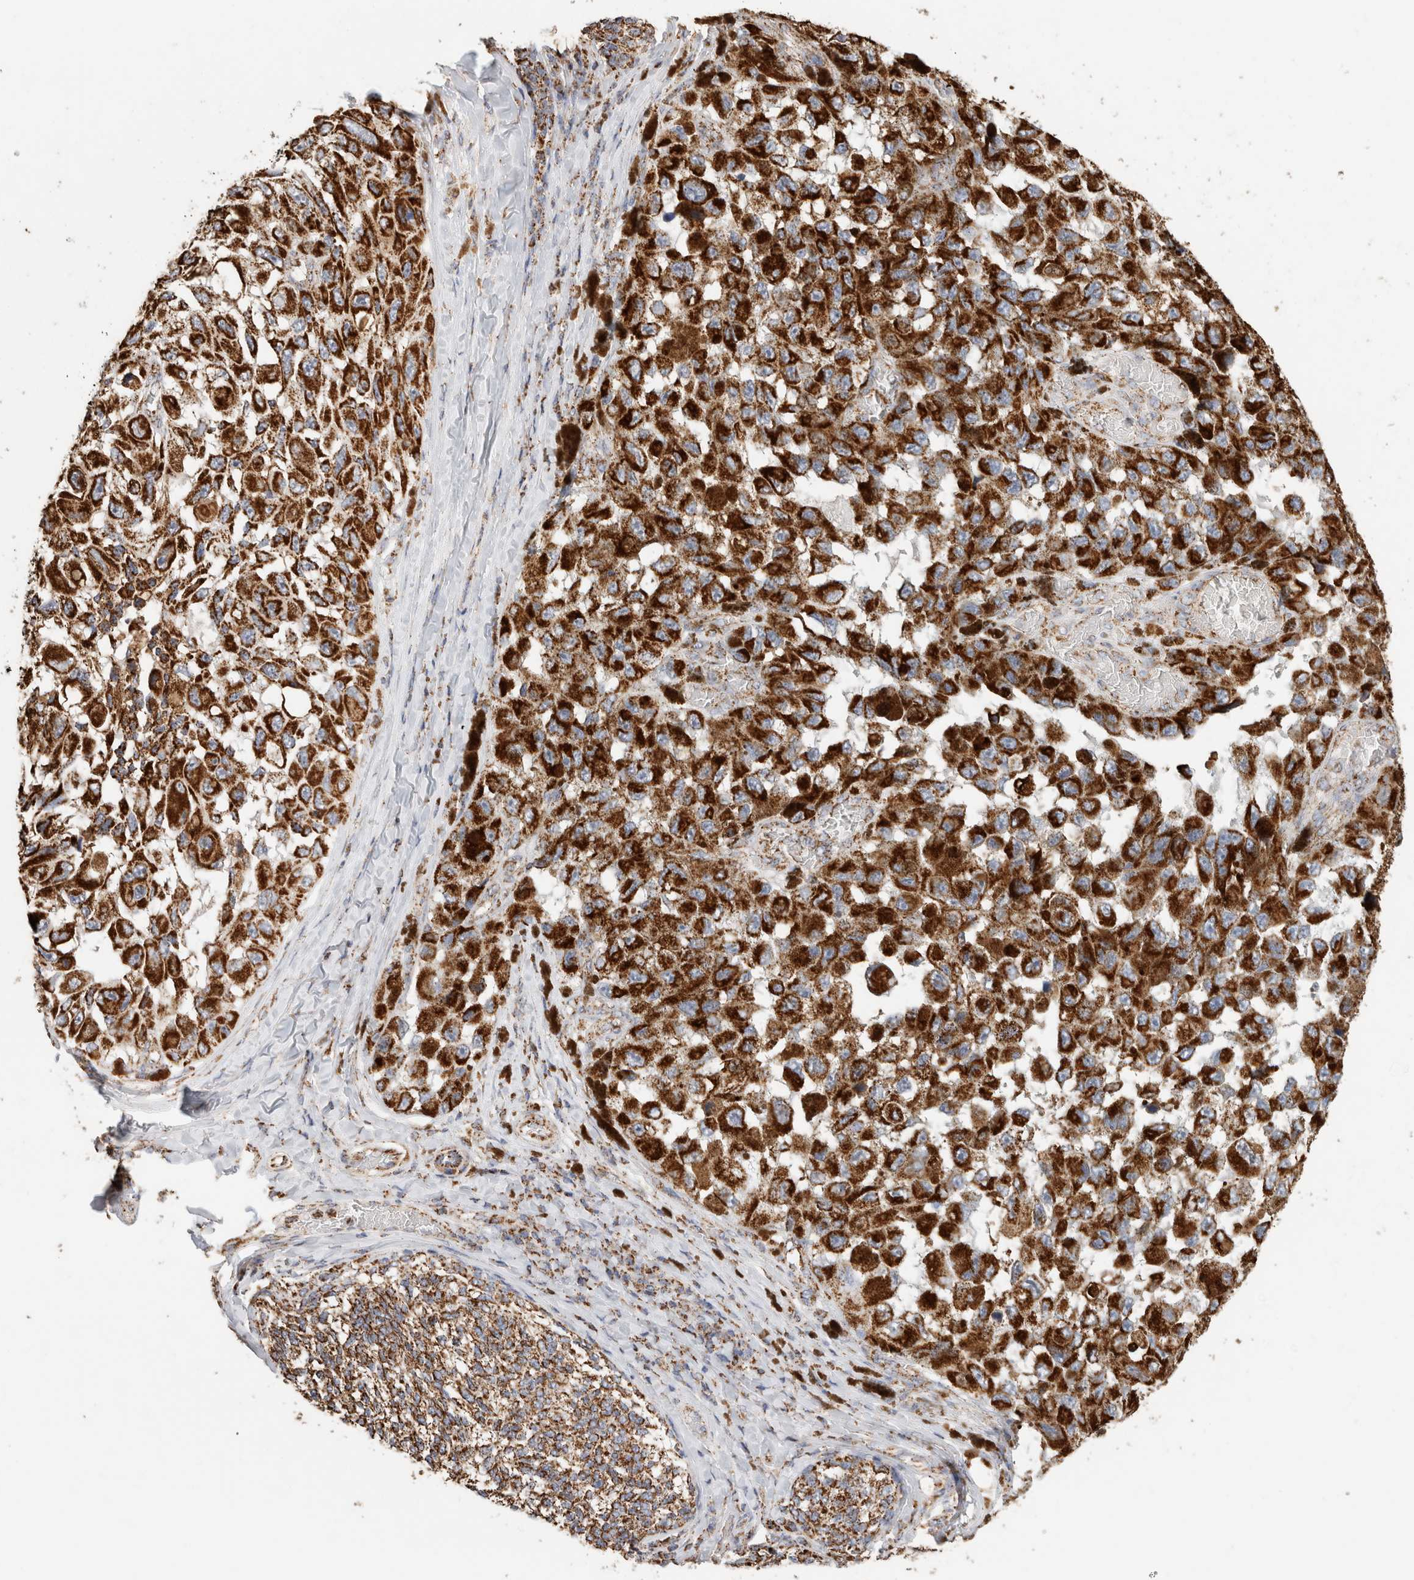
{"staining": {"intensity": "strong", "quantity": ">75%", "location": "cytoplasmic/membranous"}, "tissue": "melanoma", "cell_type": "Tumor cells", "image_type": "cancer", "snomed": [{"axis": "morphology", "description": "Malignant melanoma, NOS"}, {"axis": "topography", "description": "Skin"}], "caption": "A photomicrograph showing strong cytoplasmic/membranous positivity in approximately >75% of tumor cells in melanoma, as visualized by brown immunohistochemical staining.", "gene": "C1QBP", "patient": {"sex": "female", "age": 73}}